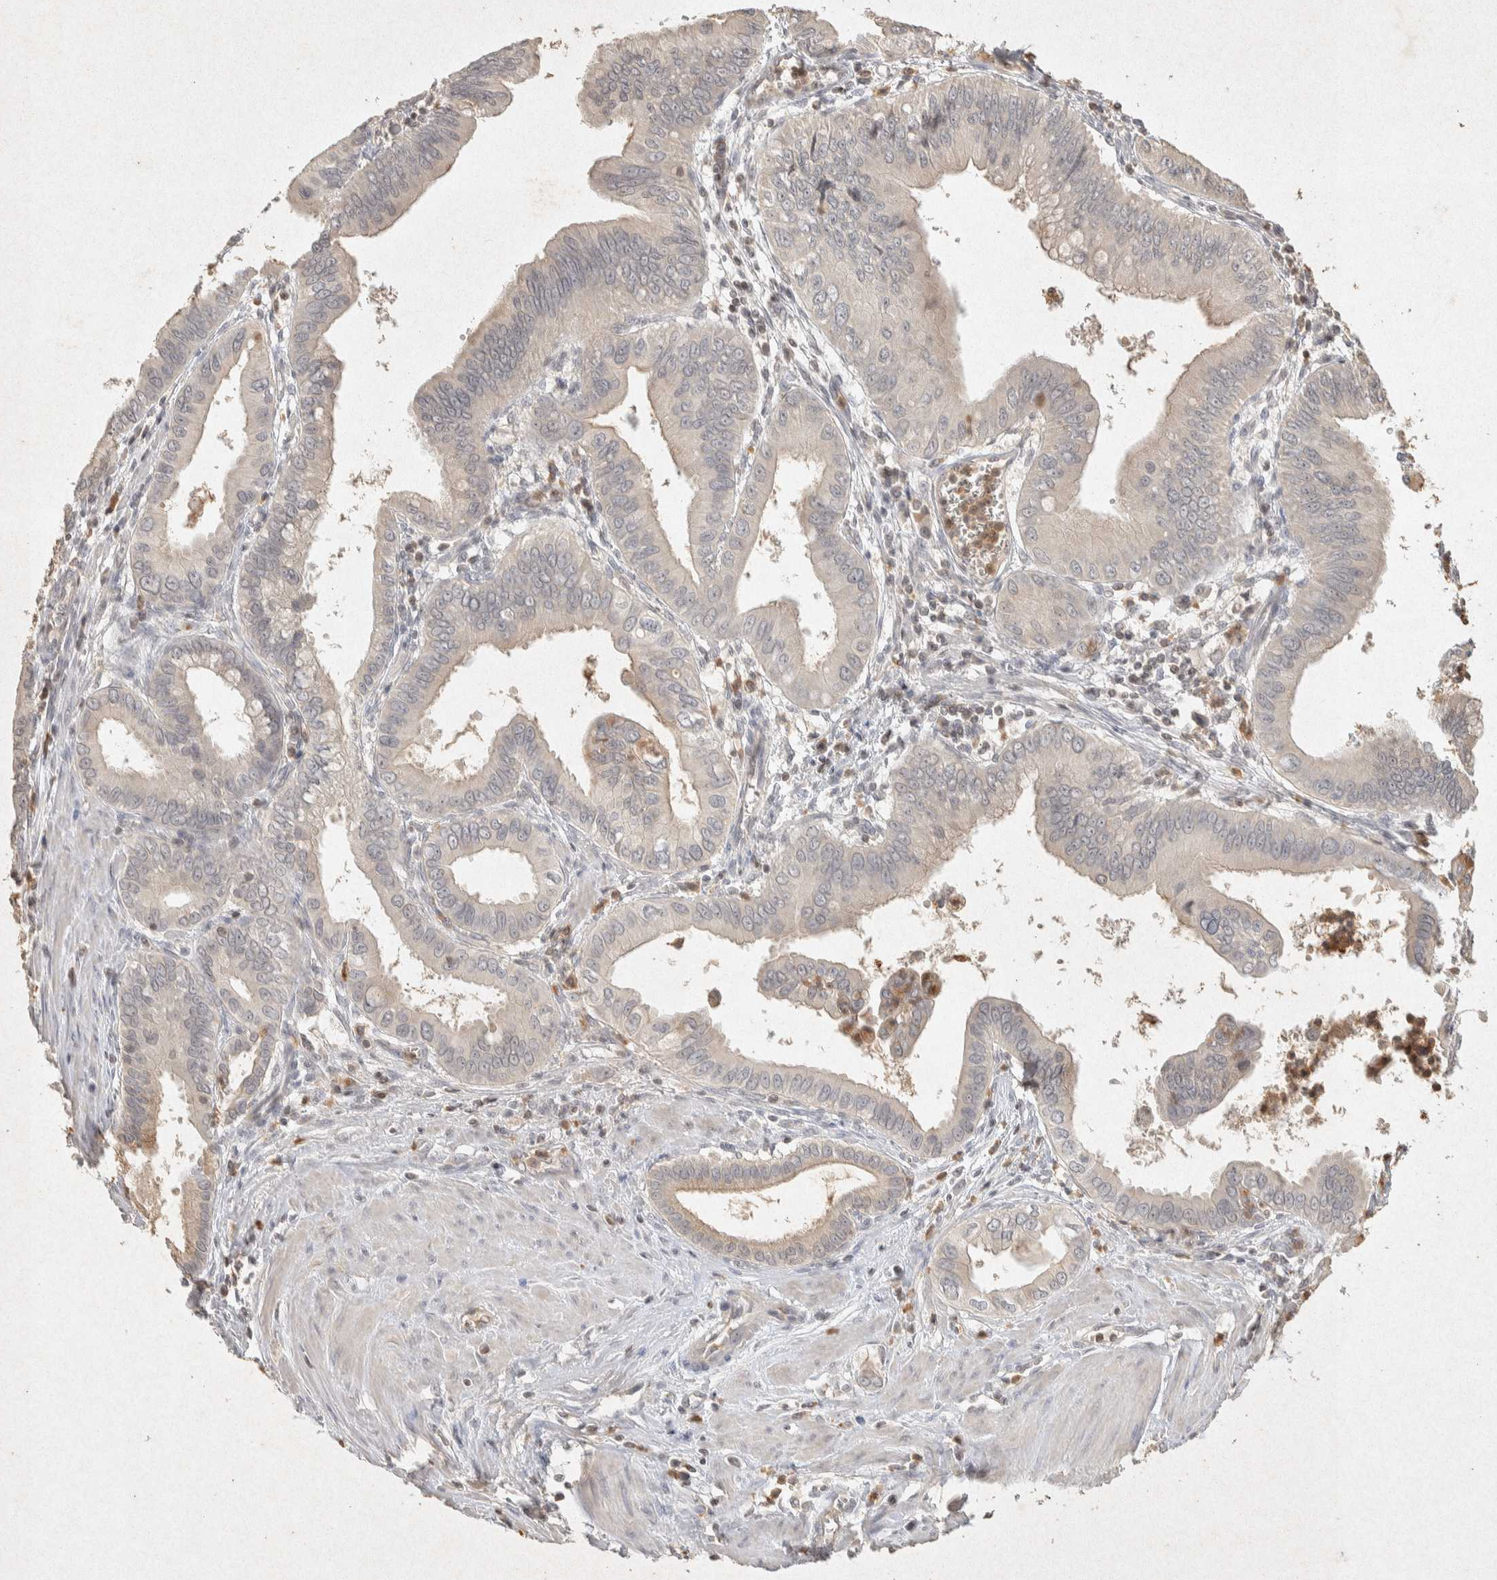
{"staining": {"intensity": "weak", "quantity": "<25%", "location": "cytoplasmic/membranous"}, "tissue": "pancreatic cancer", "cell_type": "Tumor cells", "image_type": "cancer", "snomed": [{"axis": "morphology", "description": "Normal tissue, NOS"}, {"axis": "topography", "description": "Lymph node"}], "caption": "High magnification brightfield microscopy of pancreatic cancer stained with DAB (brown) and counterstained with hematoxylin (blue): tumor cells show no significant staining.", "gene": "RAC2", "patient": {"sex": "male", "age": 50}}